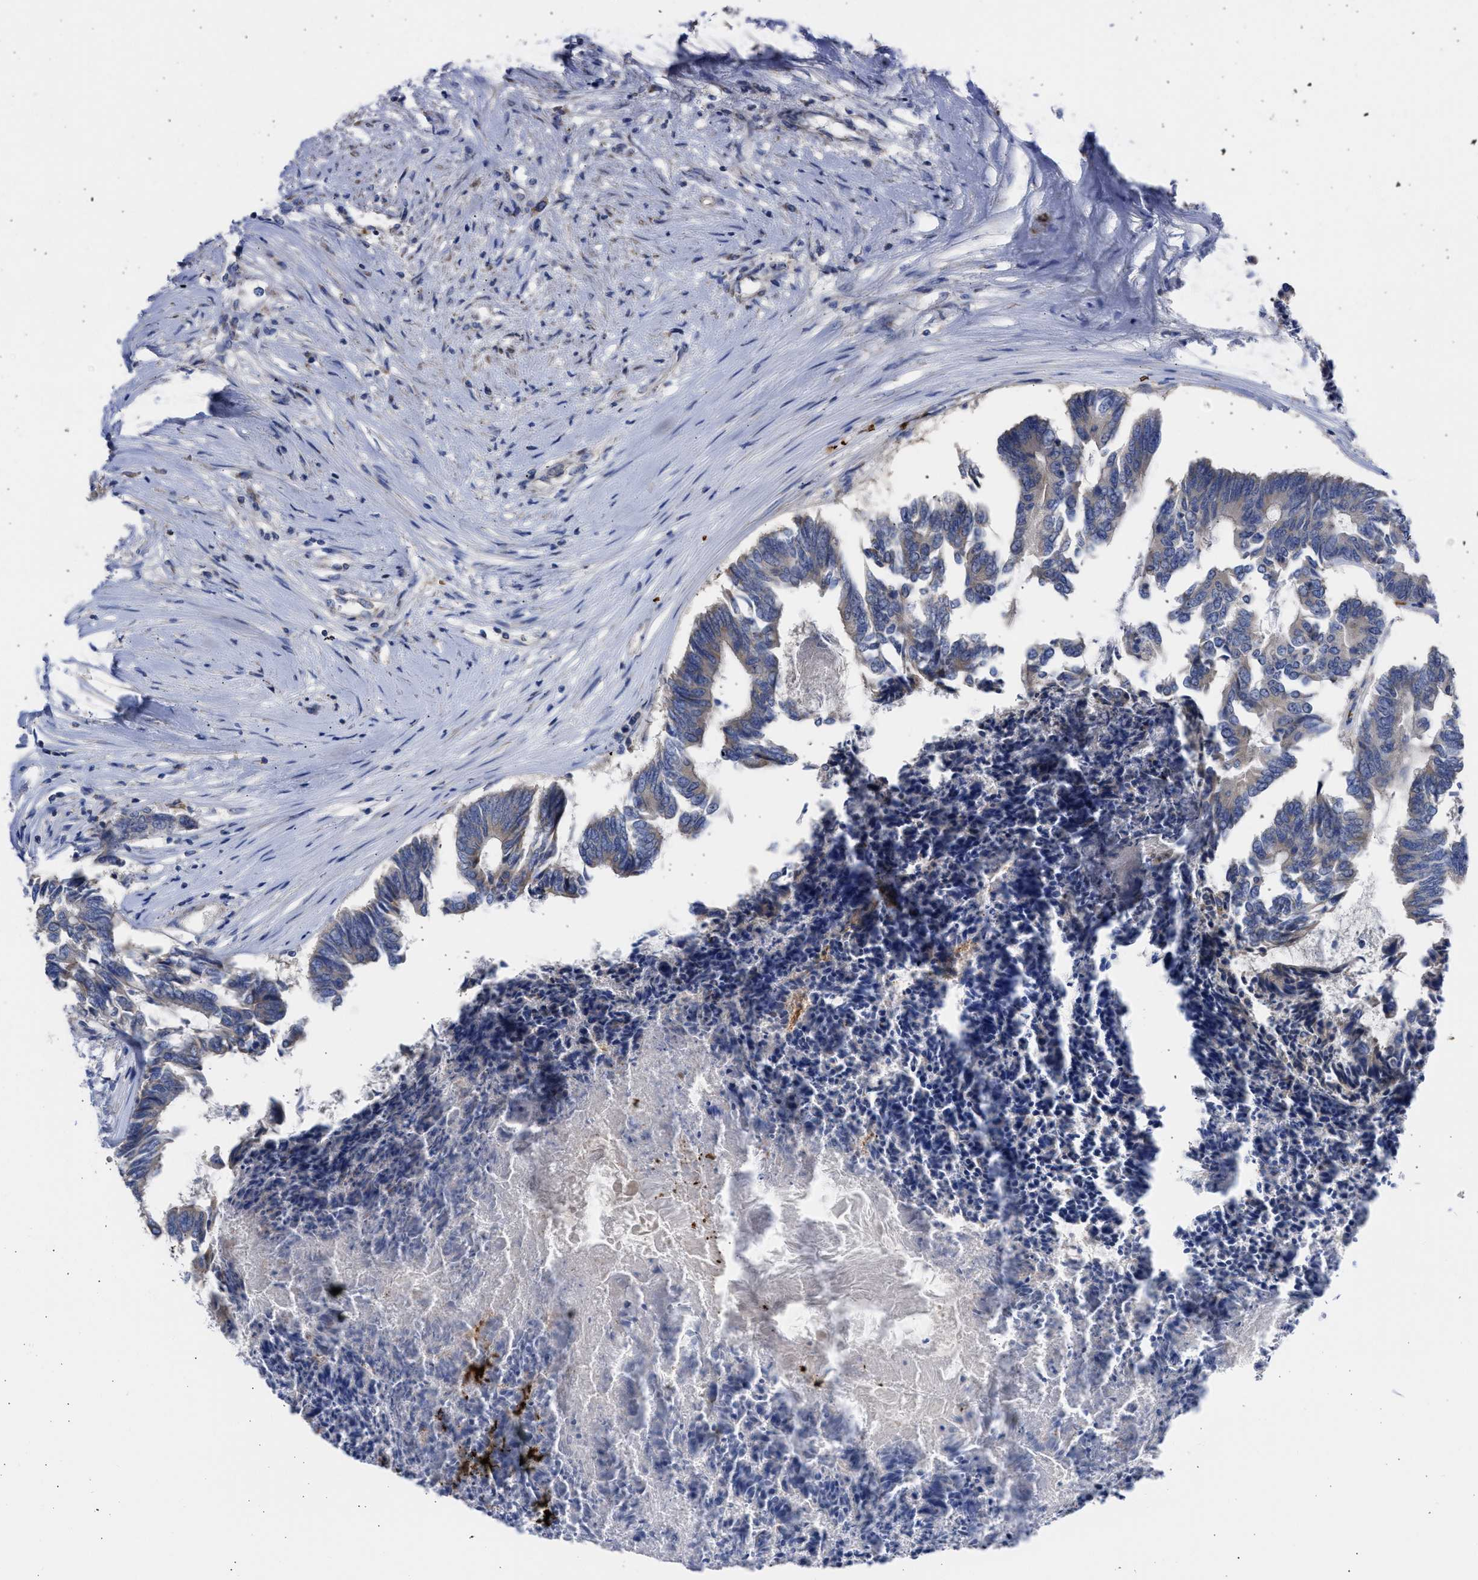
{"staining": {"intensity": "weak", "quantity": "<25%", "location": "cytoplasmic/membranous"}, "tissue": "colorectal cancer", "cell_type": "Tumor cells", "image_type": "cancer", "snomed": [{"axis": "morphology", "description": "Adenocarcinoma, NOS"}, {"axis": "topography", "description": "Rectum"}], "caption": "A photomicrograph of human colorectal cancer (adenocarcinoma) is negative for staining in tumor cells.", "gene": "BTG3", "patient": {"sex": "male", "age": 63}}